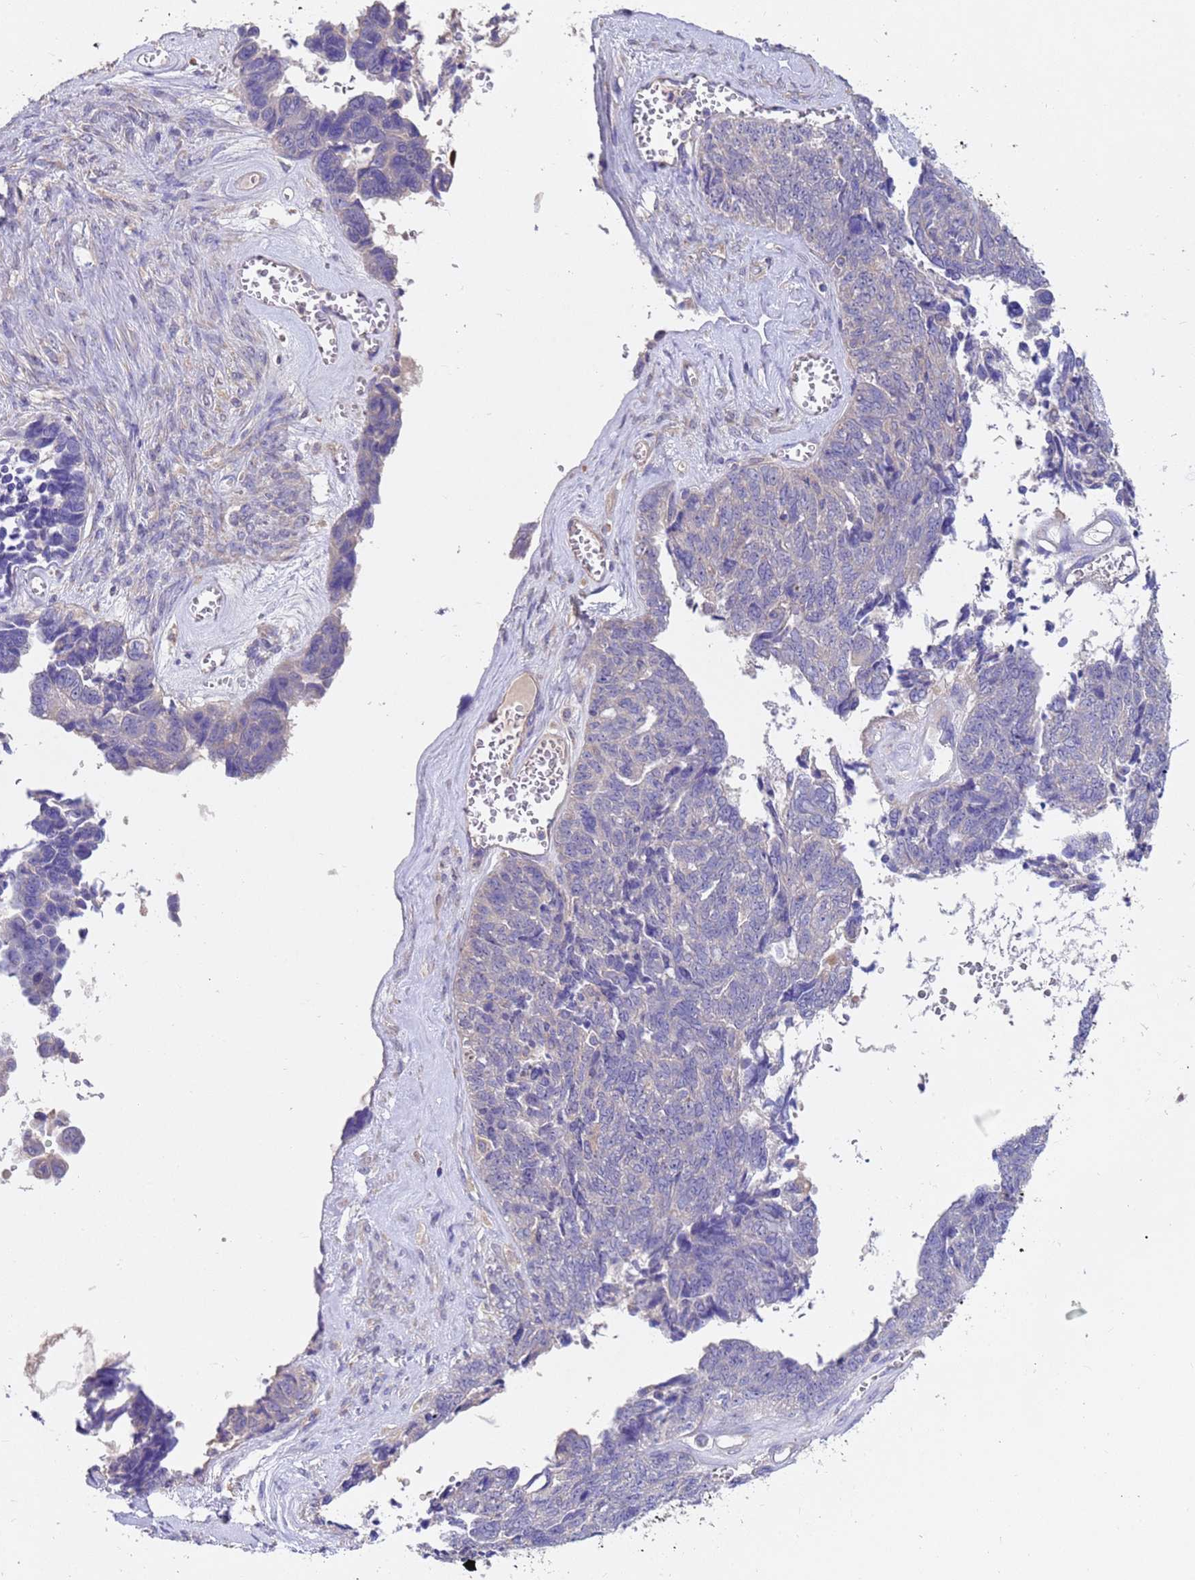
{"staining": {"intensity": "negative", "quantity": "none", "location": "none"}, "tissue": "ovarian cancer", "cell_type": "Tumor cells", "image_type": "cancer", "snomed": [{"axis": "morphology", "description": "Cystadenocarcinoma, serous, NOS"}, {"axis": "topography", "description": "Ovary"}], "caption": "This is an IHC photomicrograph of ovarian cancer. There is no expression in tumor cells.", "gene": "SRL", "patient": {"sex": "female", "age": 79}}